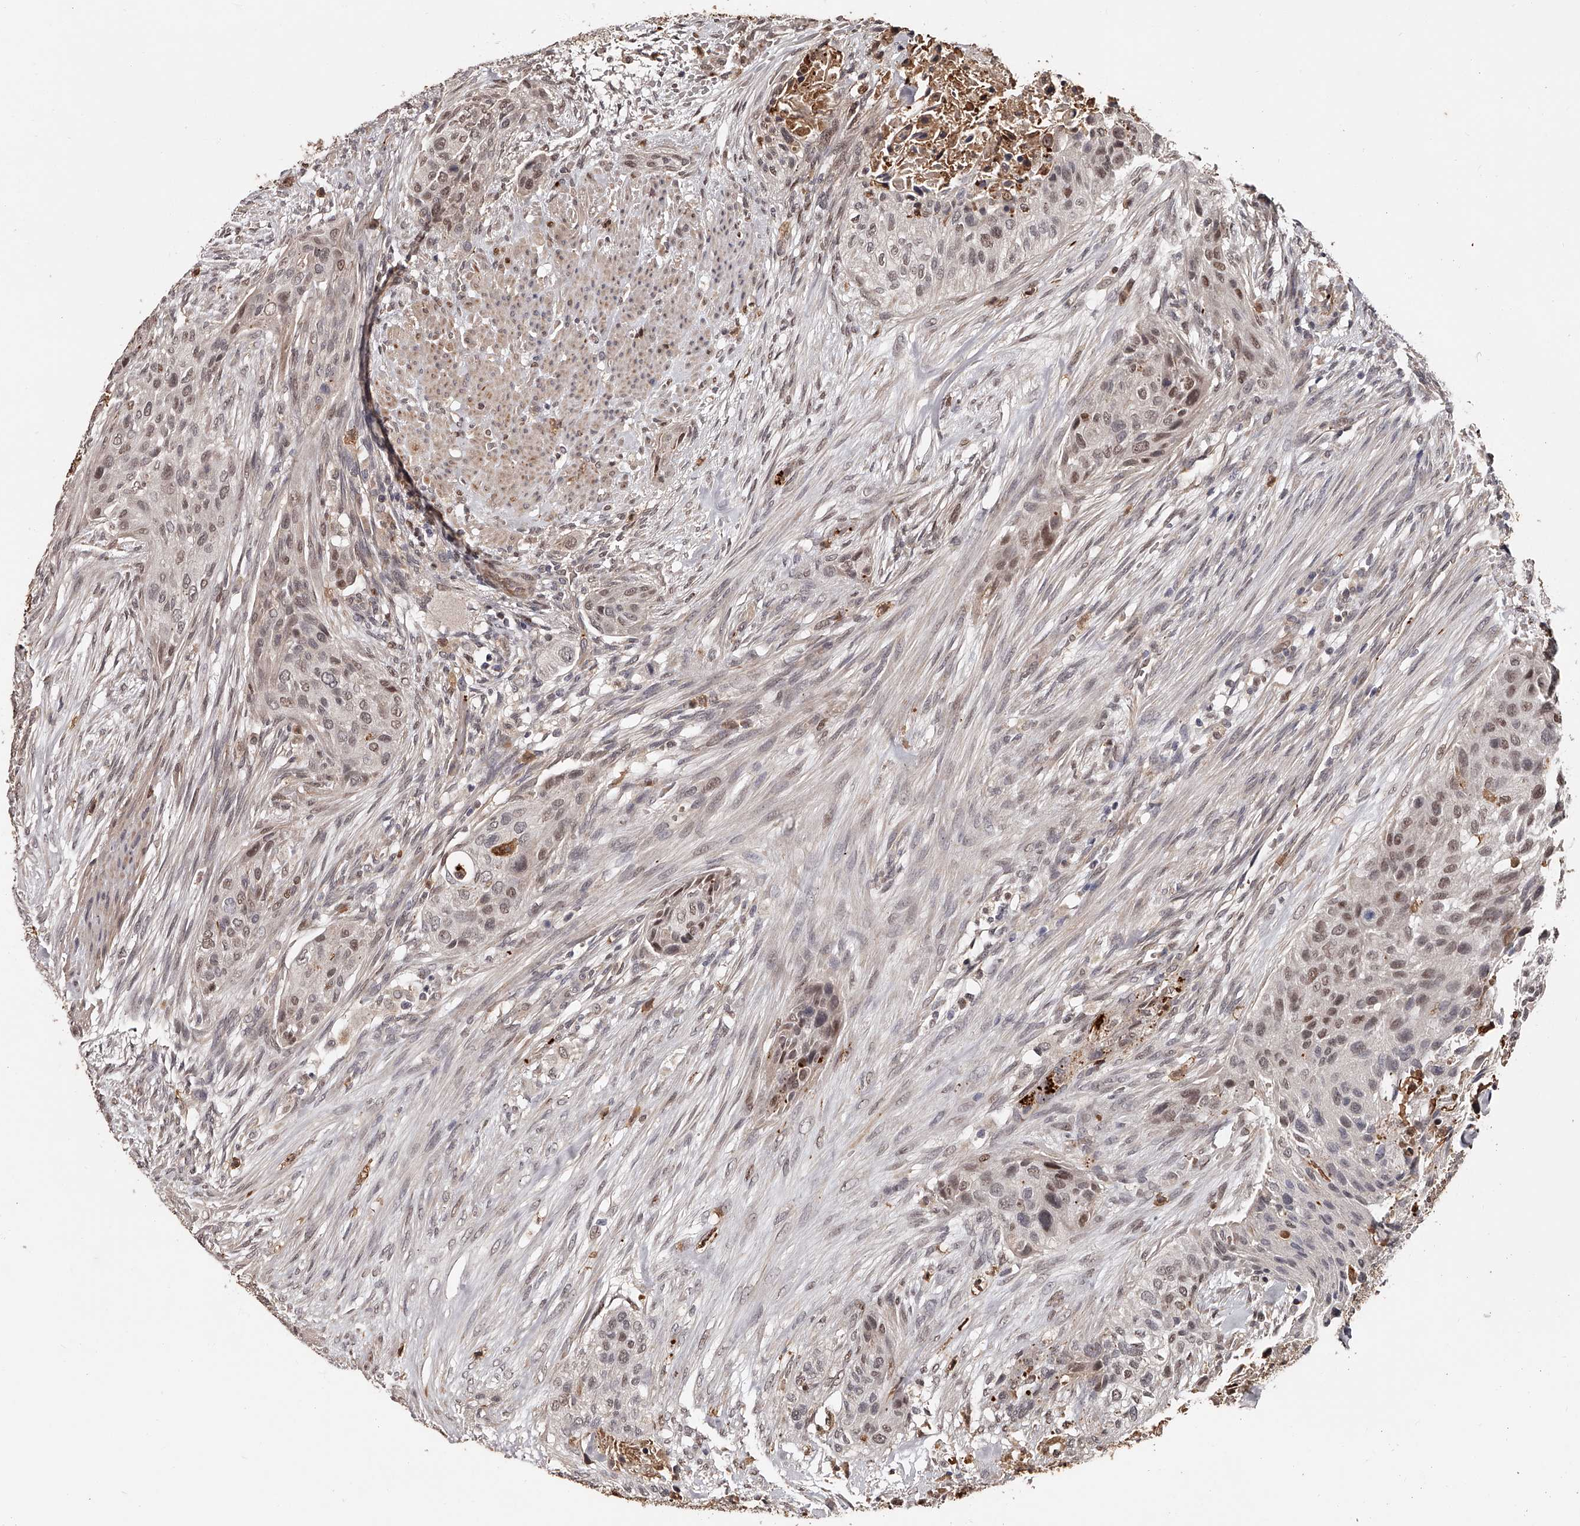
{"staining": {"intensity": "weak", "quantity": ">75%", "location": "nuclear"}, "tissue": "urothelial cancer", "cell_type": "Tumor cells", "image_type": "cancer", "snomed": [{"axis": "morphology", "description": "Urothelial carcinoma, High grade"}, {"axis": "topography", "description": "Urinary bladder"}], "caption": "Human urothelial carcinoma (high-grade) stained with a protein marker shows weak staining in tumor cells.", "gene": "URGCP", "patient": {"sex": "male", "age": 35}}